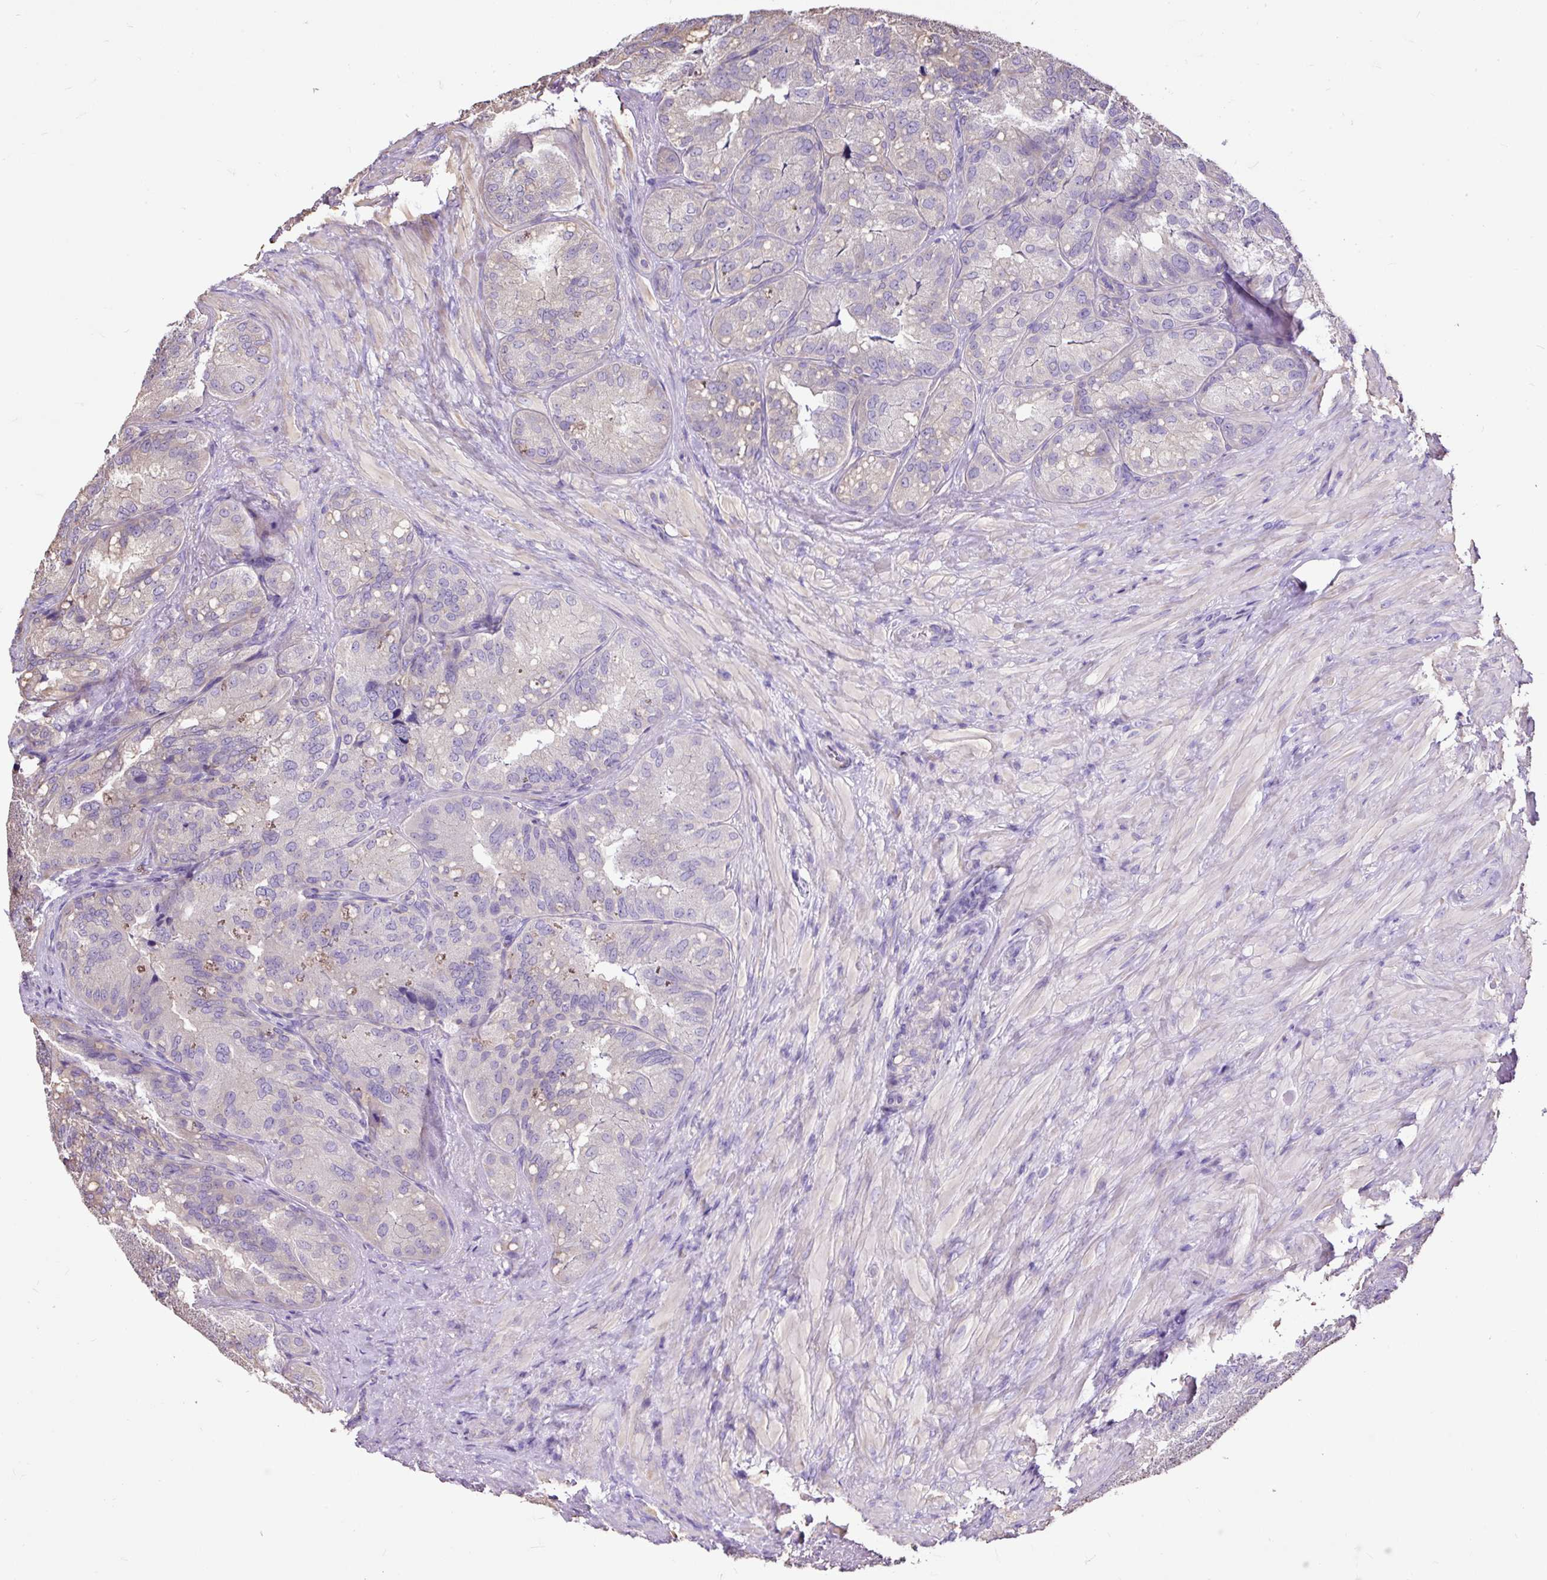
{"staining": {"intensity": "weak", "quantity": "<25%", "location": "cytoplasmic/membranous"}, "tissue": "seminal vesicle", "cell_type": "Glandular cells", "image_type": "normal", "snomed": [{"axis": "morphology", "description": "Normal tissue, NOS"}, {"axis": "topography", "description": "Seminal veicle"}], "caption": "A high-resolution micrograph shows immunohistochemistry staining of normal seminal vesicle, which reveals no significant expression in glandular cells.", "gene": "PDIA2", "patient": {"sex": "male", "age": 69}}